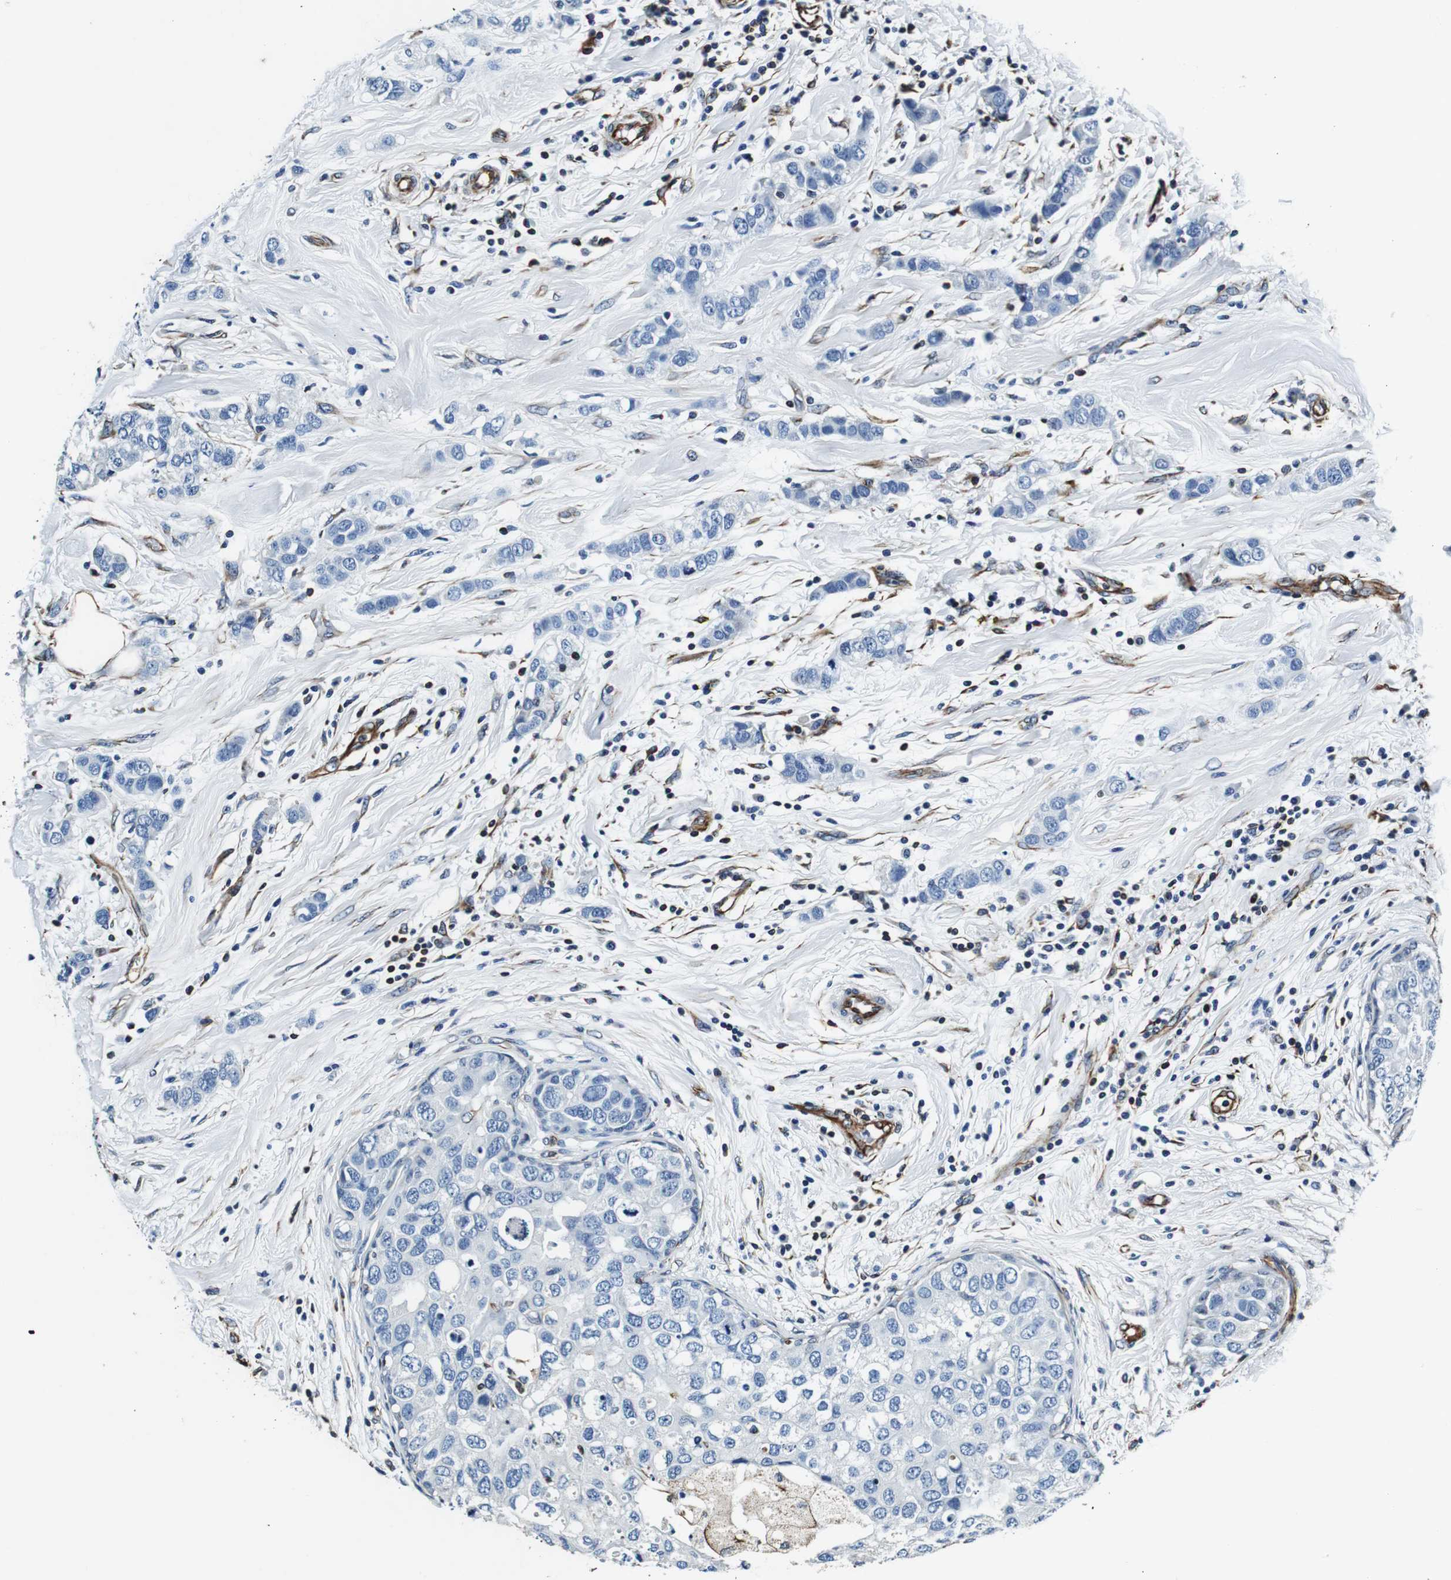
{"staining": {"intensity": "negative", "quantity": "none", "location": "none"}, "tissue": "breast cancer", "cell_type": "Tumor cells", "image_type": "cancer", "snomed": [{"axis": "morphology", "description": "Duct carcinoma"}, {"axis": "topography", "description": "Breast"}], "caption": "This micrograph is of breast cancer (infiltrating ductal carcinoma) stained with immunohistochemistry (IHC) to label a protein in brown with the nuclei are counter-stained blue. There is no staining in tumor cells. (DAB immunohistochemistry (IHC) with hematoxylin counter stain).", "gene": "GJE1", "patient": {"sex": "female", "age": 50}}